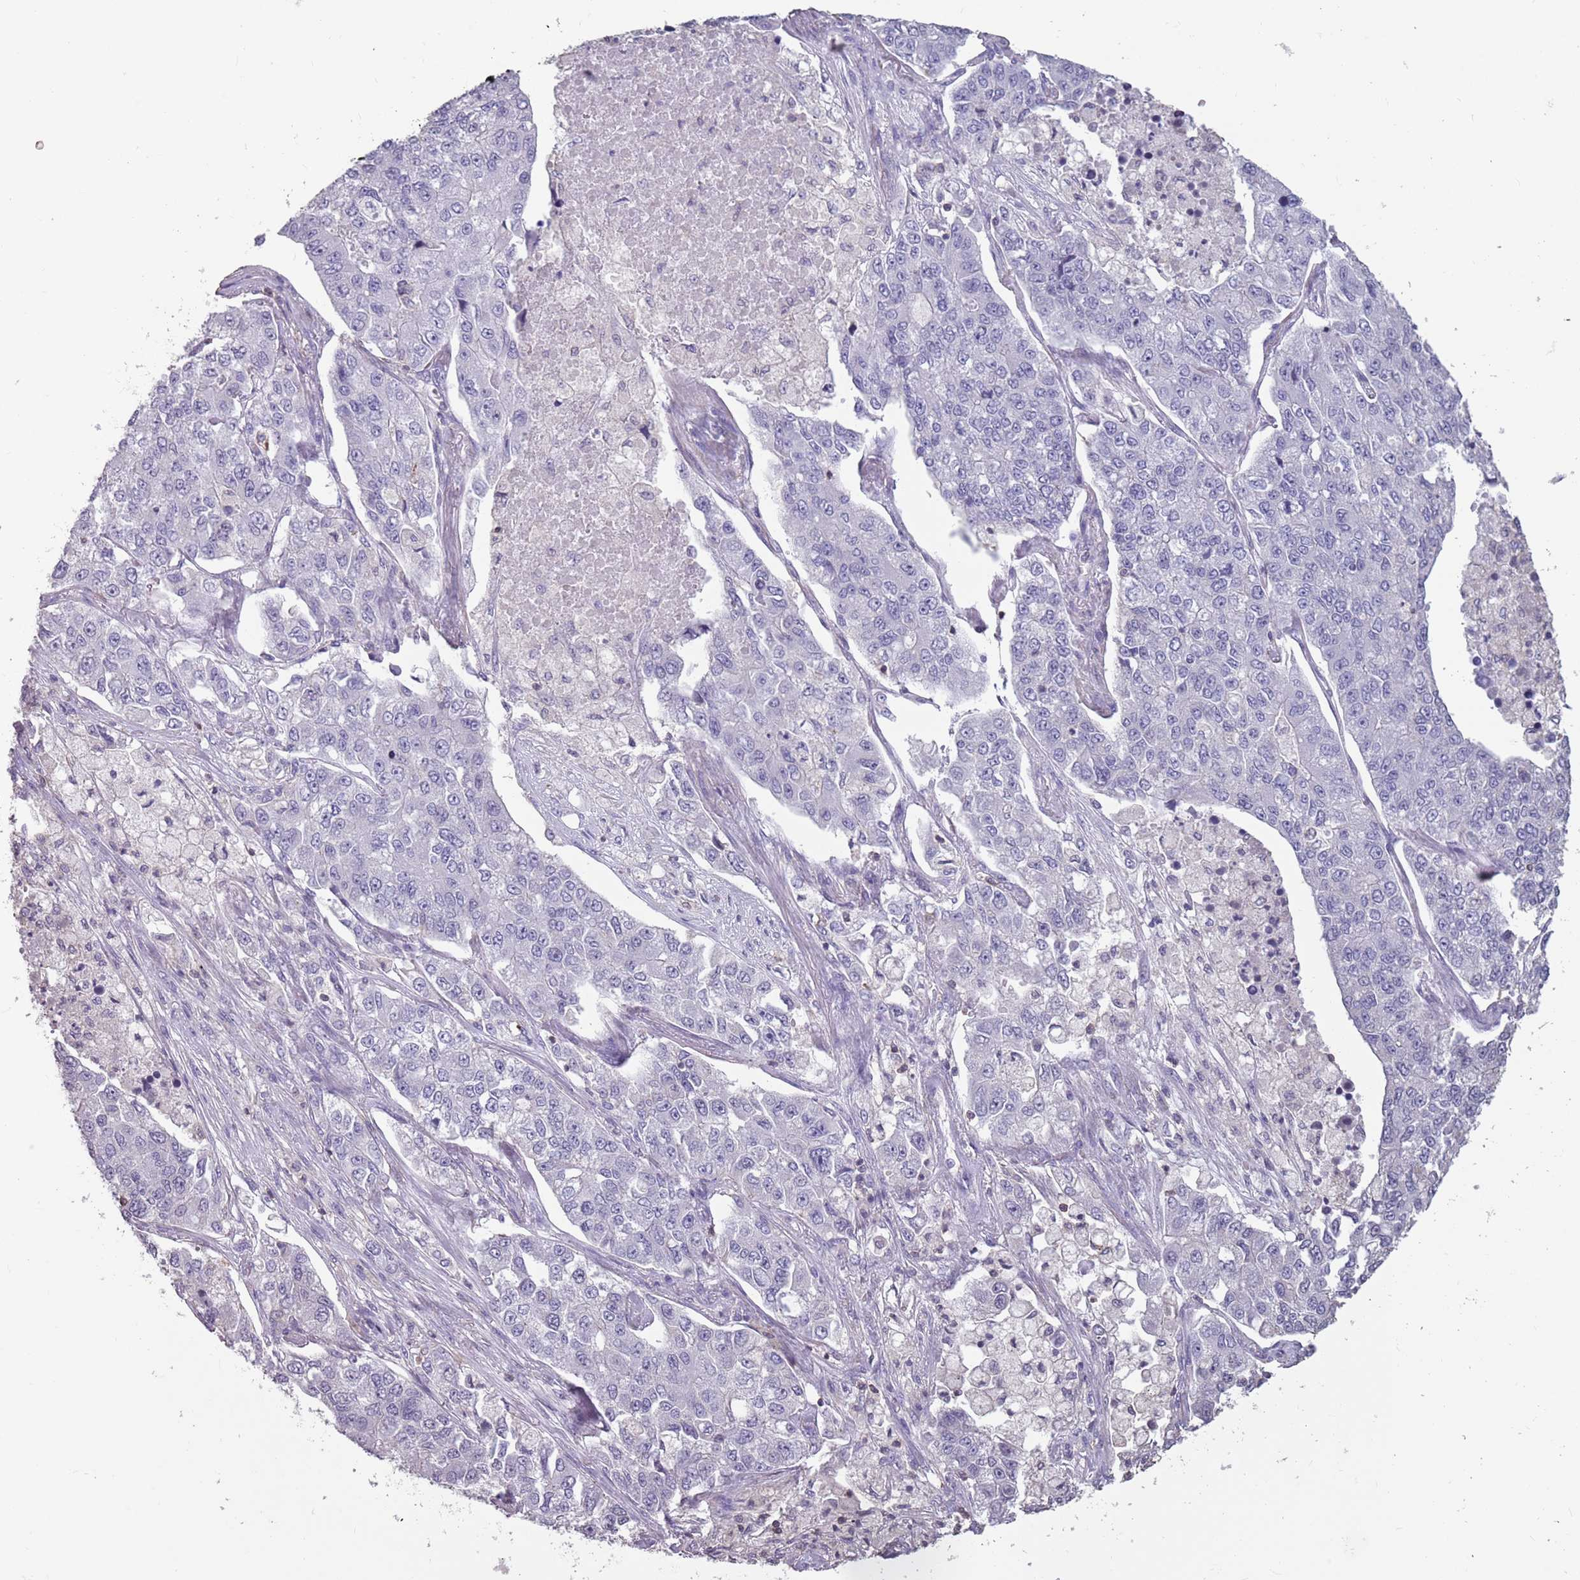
{"staining": {"intensity": "negative", "quantity": "none", "location": "none"}, "tissue": "lung cancer", "cell_type": "Tumor cells", "image_type": "cancer", "snomed": [{"axis": "morphology", "description": "Adenocarcinoma, NOS"}, {"axis": "topography", "description": "Lung"}], "caption": "Protein analysis of lung adenocarcinoma demonstrates no significant positivity in tumor cells.", "gene": "SUN5", "patient": {"sex": "male", "age": 49}}